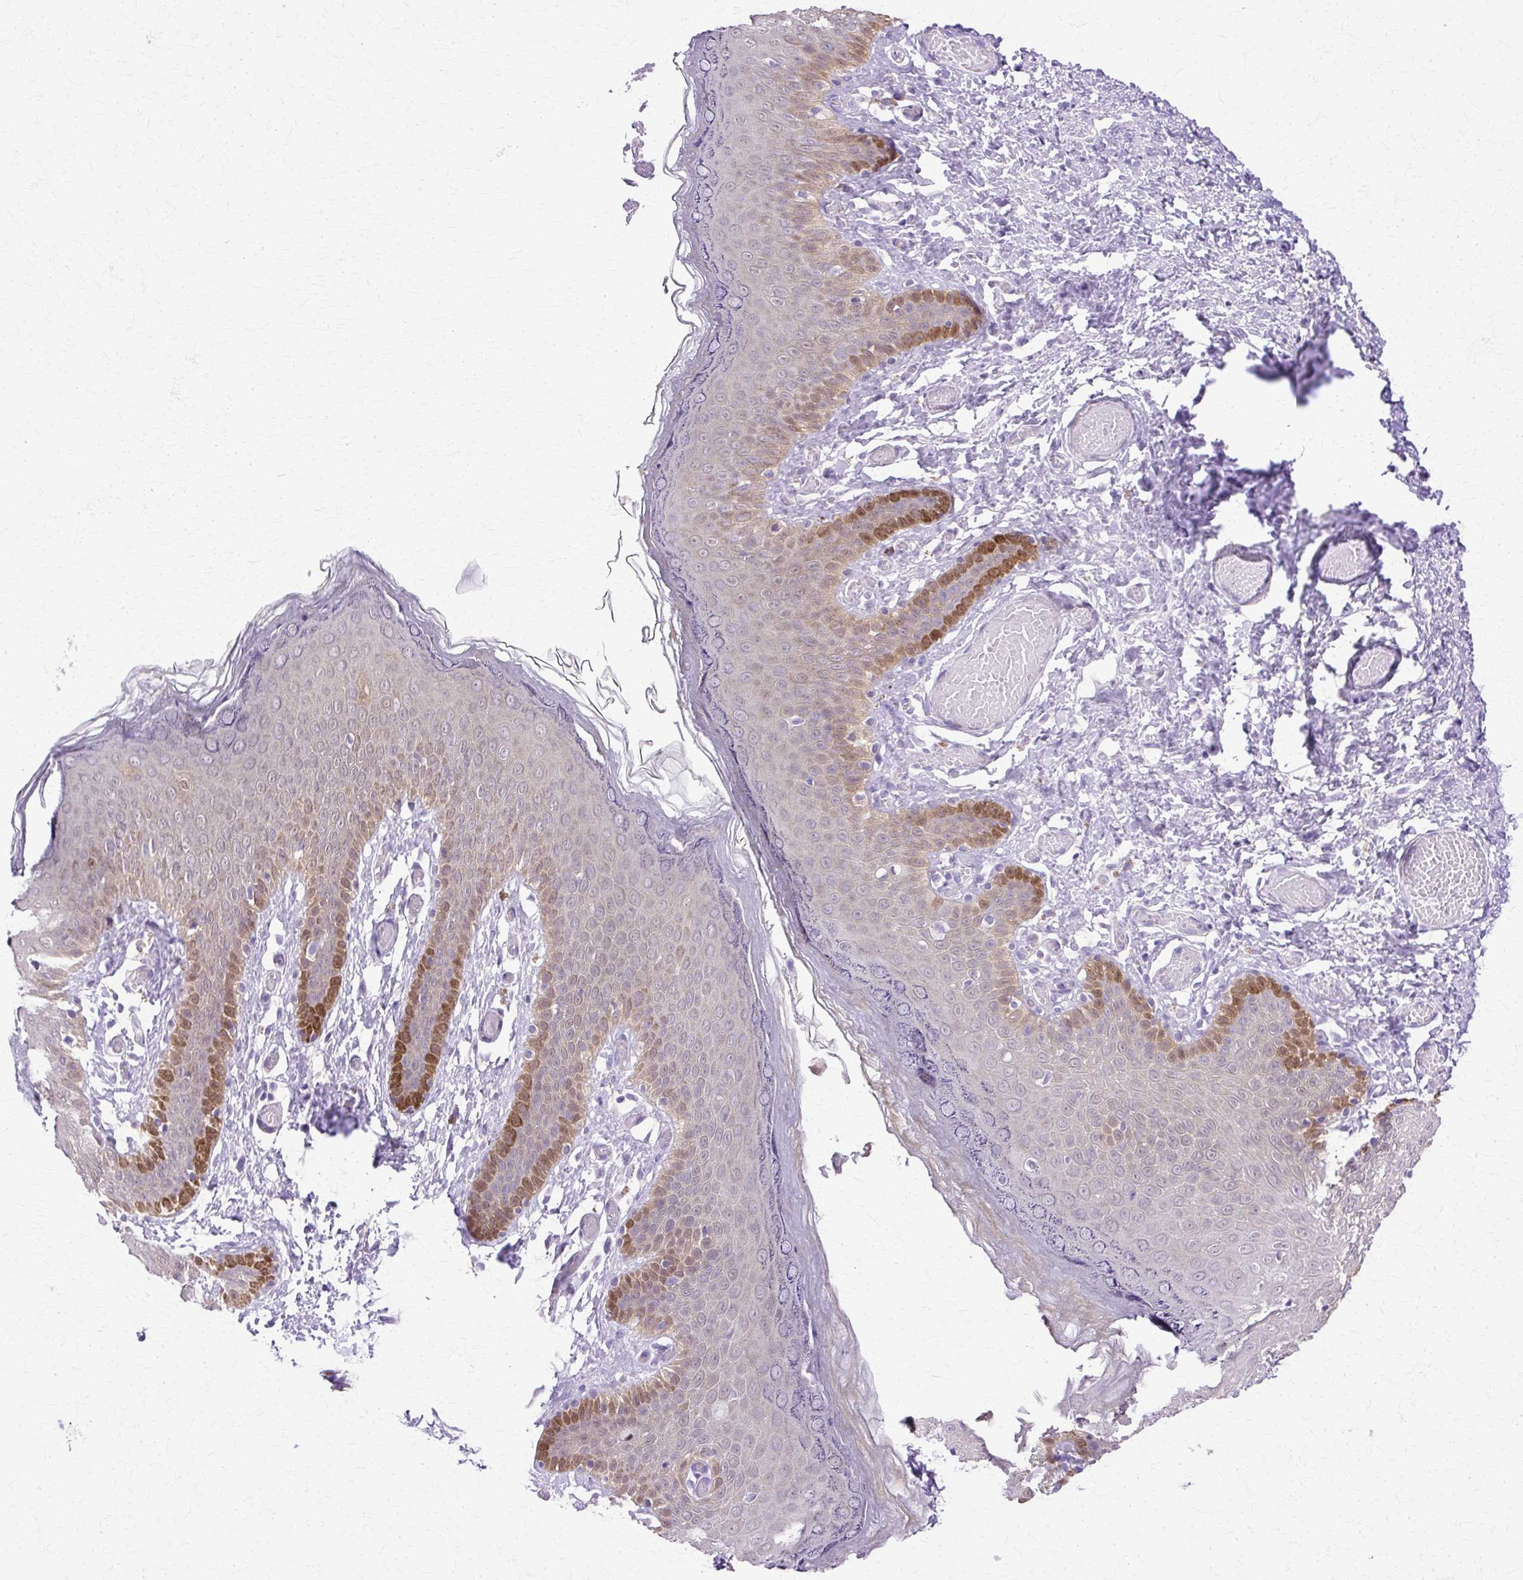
{"staining": {"intensity": "strong", "quantity": "<25%", "location": "cytoplasmic/membranous,nuclear"}, "tissue": "skin", "cell_type": "Epidermal cells", "image_type": "normal", "snomed": [{"axis": "morphology", "description": "Normal tissue, NOS"}, {"axis": "topography", "description": "Anal"}], "caption": "DAB immunohistochemical staining of benign skin demonstrates strong cytoplasmic/membranous,nuclear protein expression in approximately <25% of epidermal cells. Ihc stains the protein in brown and the nuclei are stained blue.", "gene": "HSPA1A", "patient": {"sex": "female", "age": 40}}